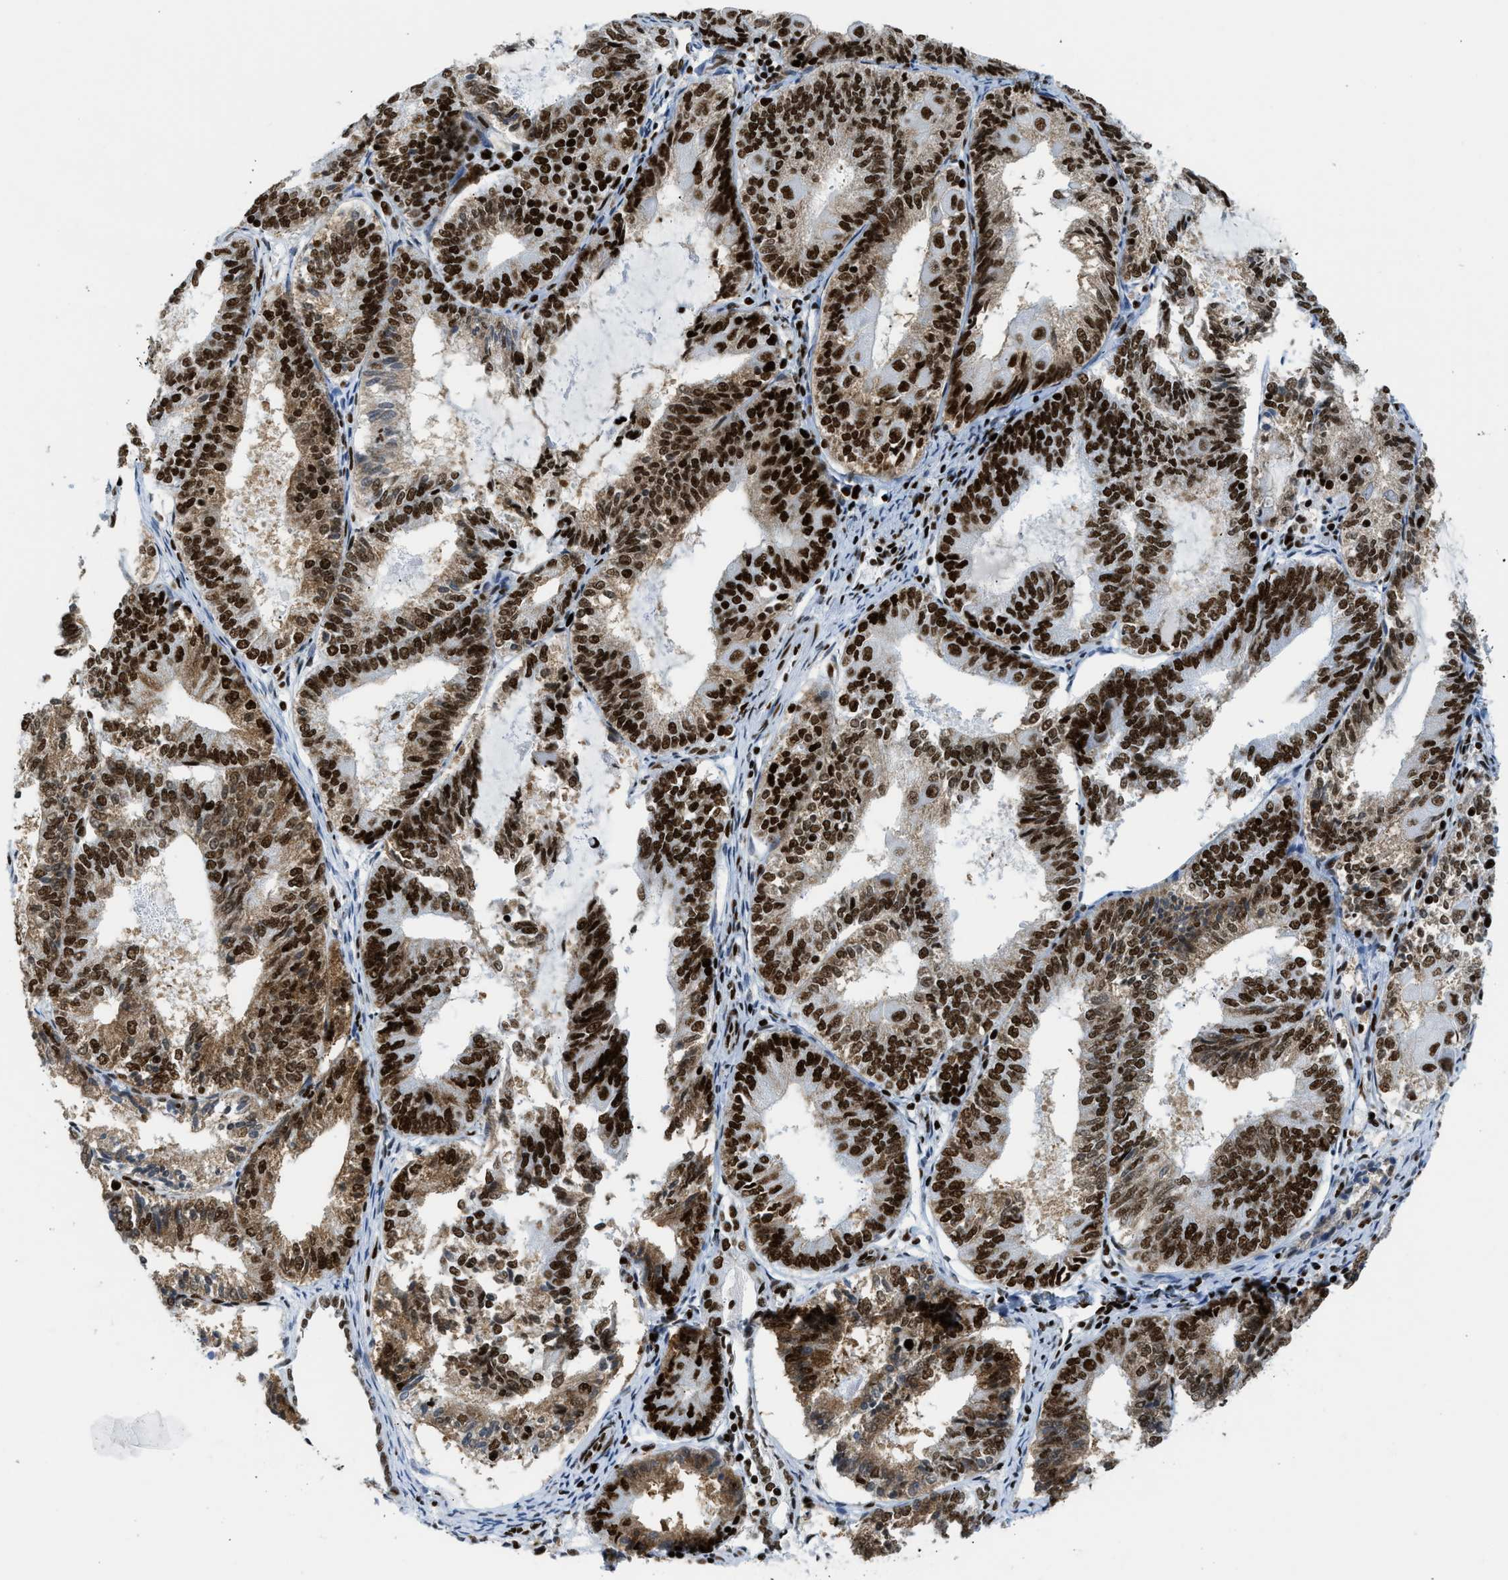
{"staining": {"intensity": "strong", "quantity": ">75%", "location": "cytoplasmic/membranous,nuclear"}, "tissue": "endometrial cancer", "cell_type": "Tumor cells", "image_type": "cancer", "snomed": [{"axis": "morphology", "description": "Adenocarcinoma, NOS"}, {"axis": "topography", "description": "Endometrium"}], "caption": "Adenocarcinoma (endometrial) stained with a brown dye exhibits strong cytoplasmic/membranous and nuclear positive expression in approximately >75% of tumor cells.", "gene": "PIF1", "patient": {"sex": "female", "age": 81}}